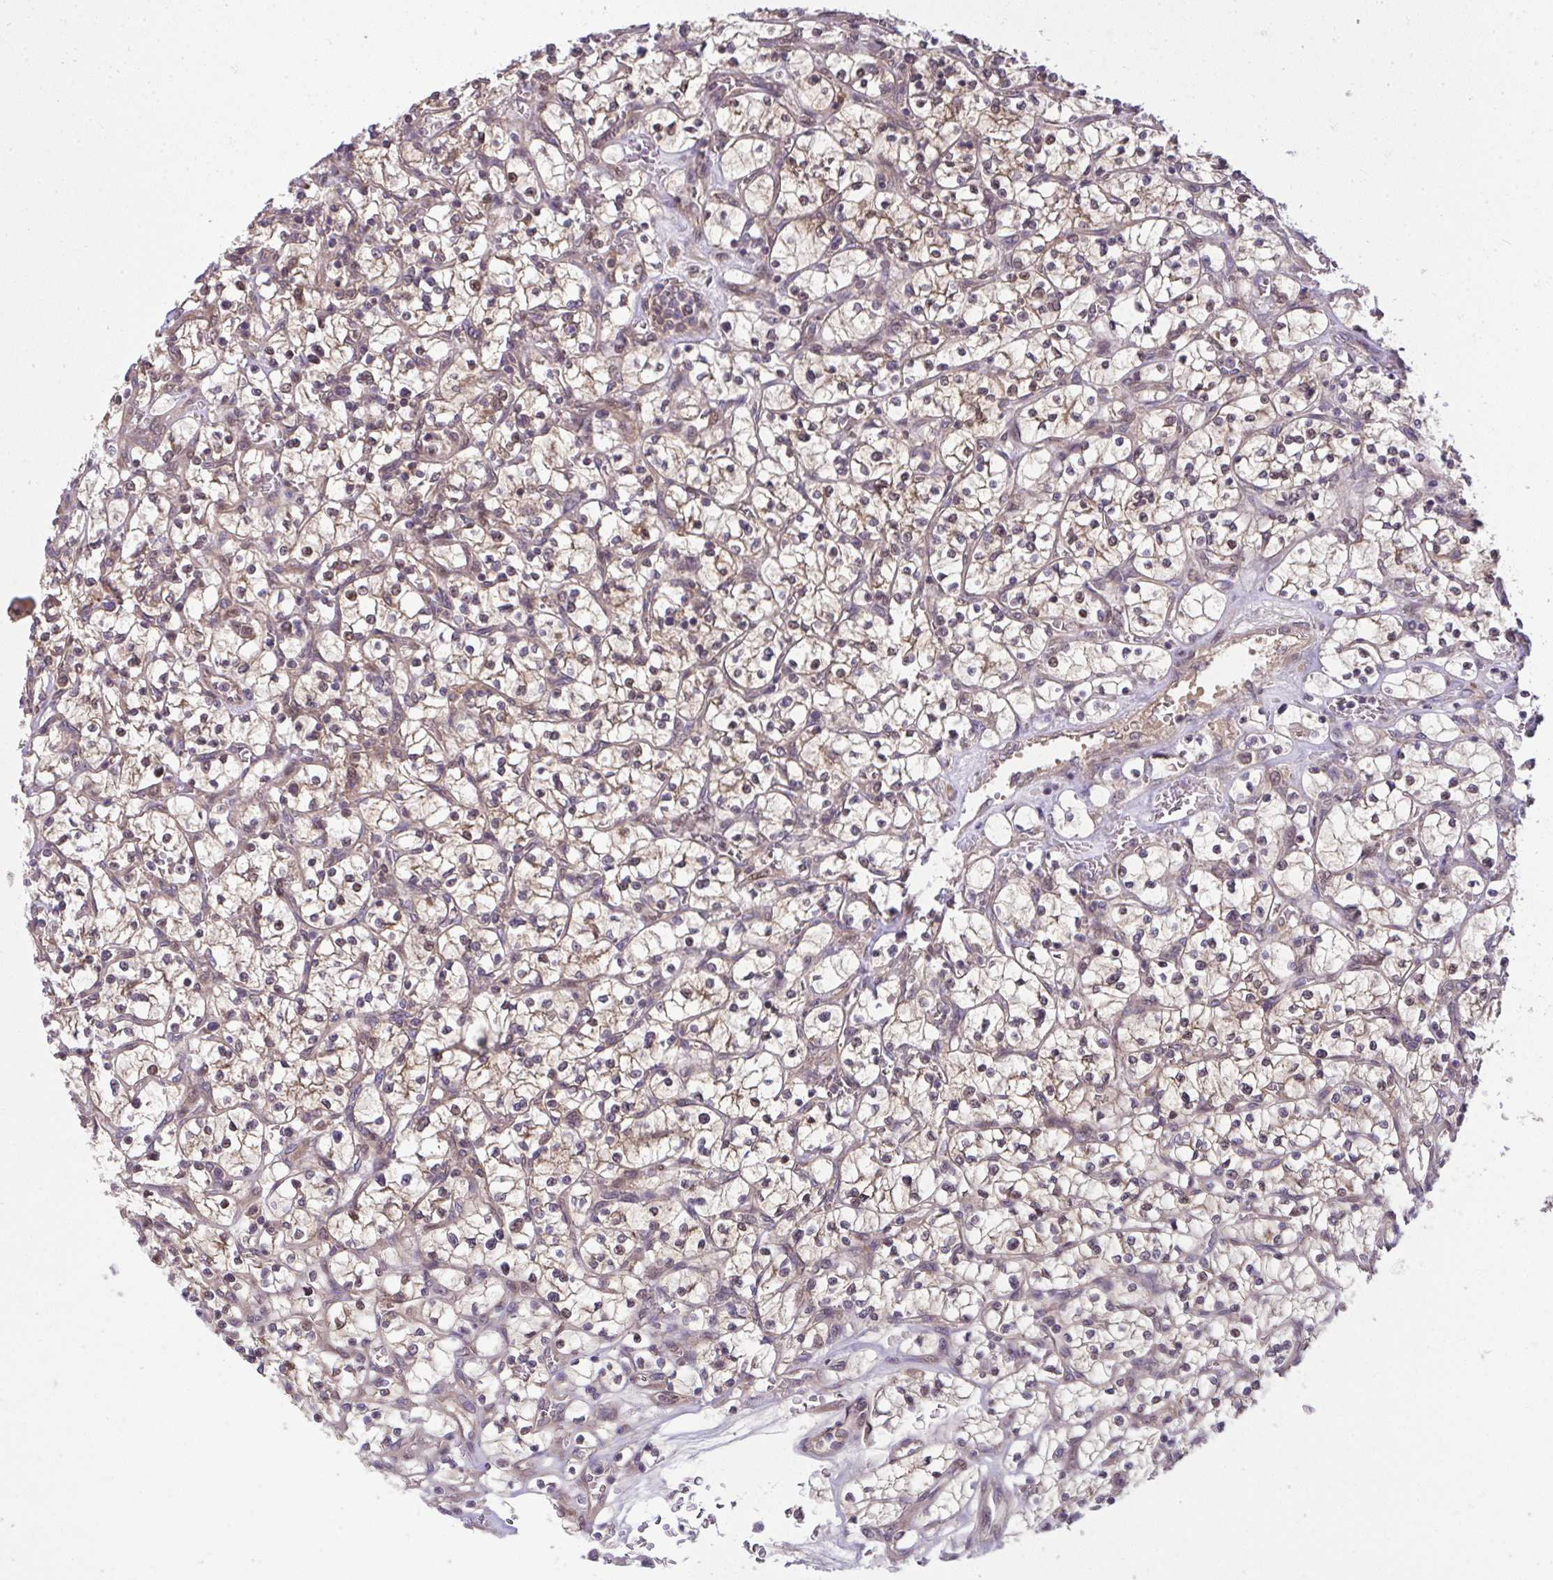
{"staining": {"intensity": "weak", "quantity": "25%-75%", "location": "cytoplasmic/membranous,nuclear"}, "tissue": "renal cancer", "cell_type": "Tumor cells", "image_type": "cancer", "snomed": [{"axis": "morphology", "description": "Adenocarcinoma, NOS"}, {"axis": "topography", "description": "Kidney"}], "caption": "This image displays immunohistochemistry (IHC) staining of renal adenocarcinoma, with low weak cytoplasmic/membranous and nuclear staining in approximately 25%-75% of tumor cells.", "gene": "RDH14", "patient": {"sex": "female", "age": 64}}